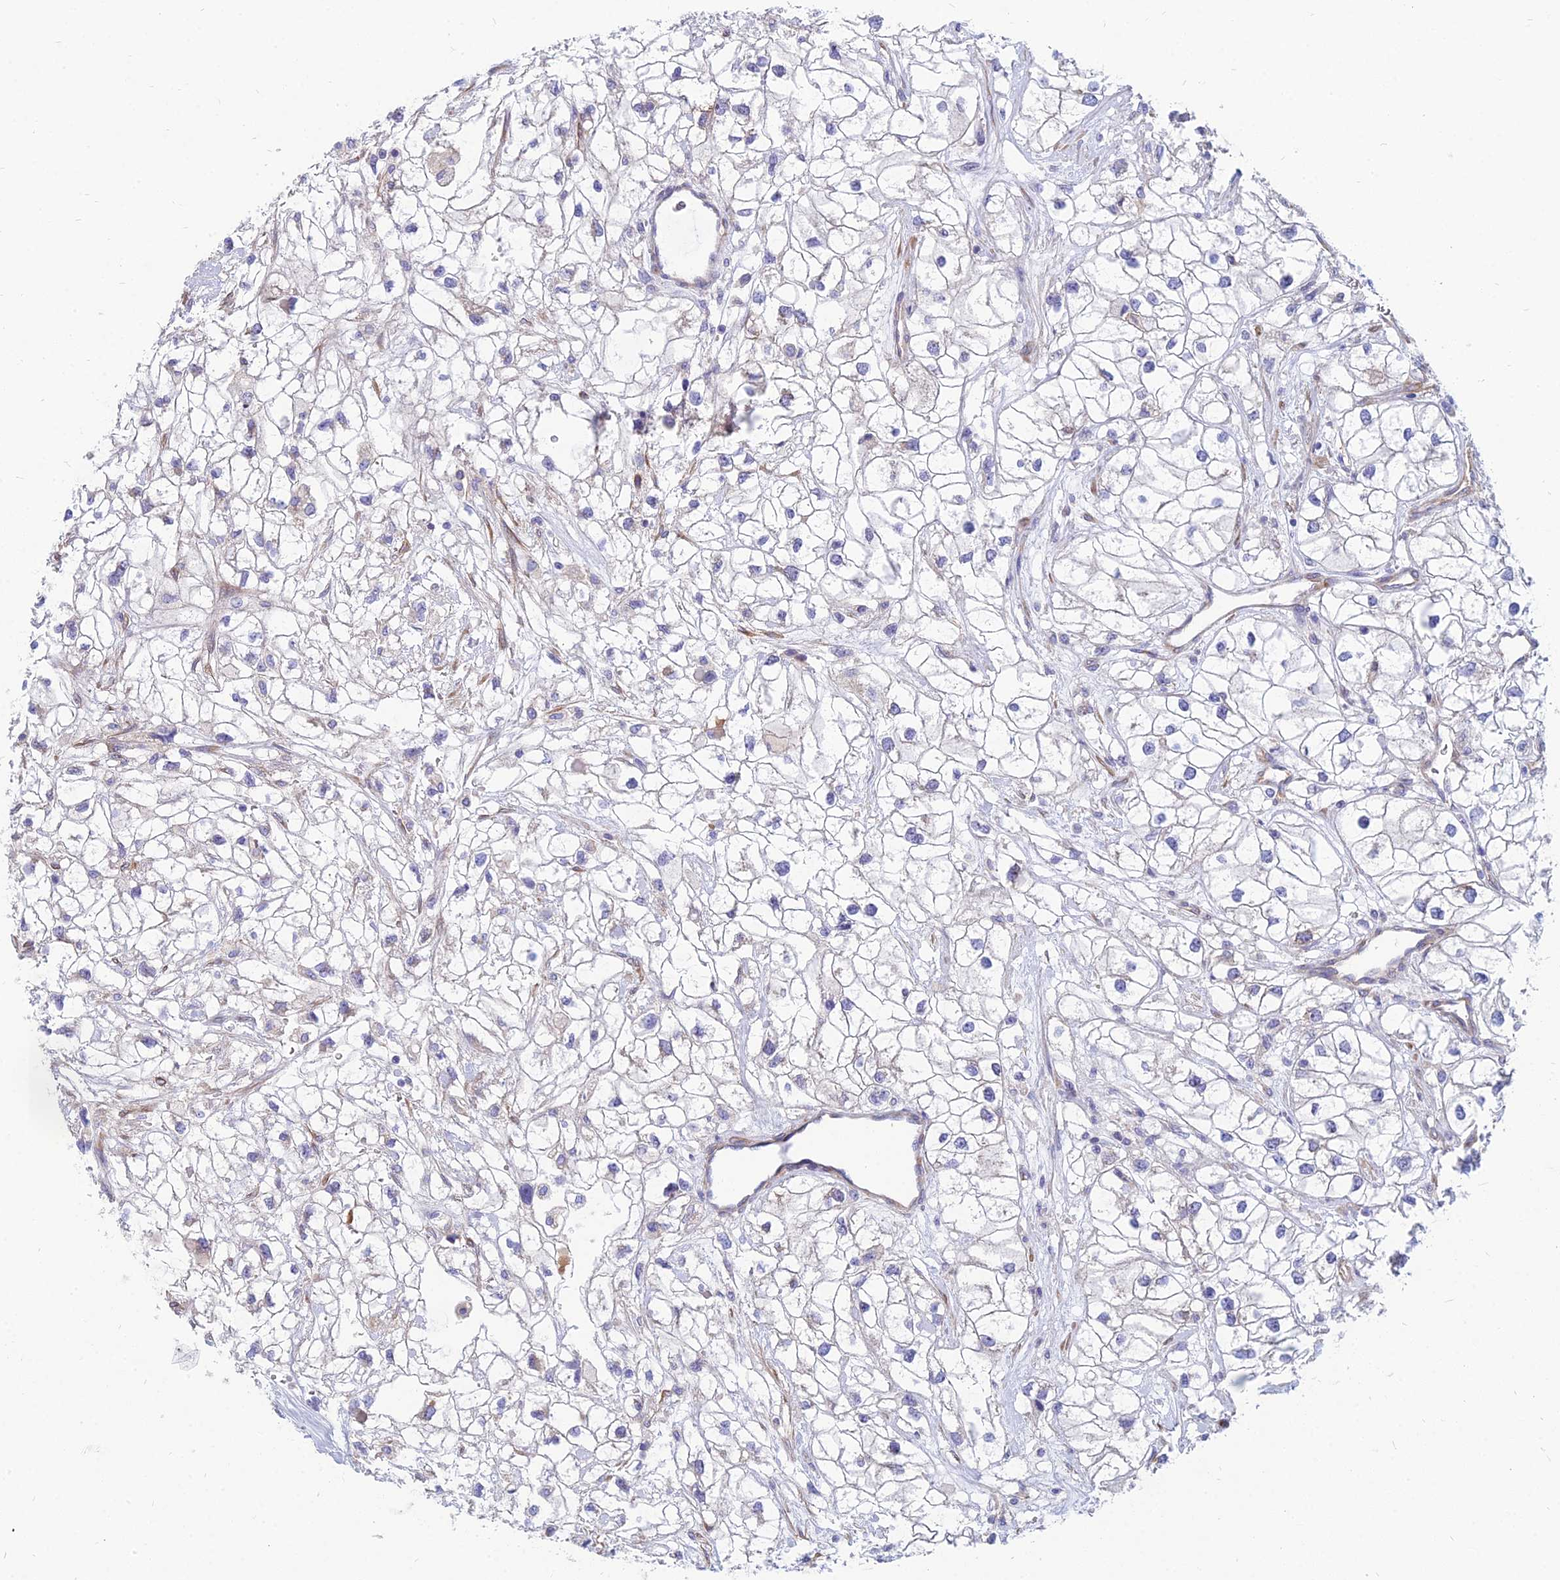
{"staining": {"intensity": "negative", "quantity": "none", "location": "none"}, "tissue": "renal cancer", "cell_type": "Tumor cells", "image_type": "cancer", "snomed": [{"axis": "morphology", "description": "Adenocarcinoma, NOS"}, {"axis": "topography", "description": "Kidney"}], "caption": "Immunohistochemistry (IHC) photomicrograph of human renal cancer stained for a protein (brown), which reveals no positivity in tumor cells.", "gene": "TXLNA", "patient": {"sex": "male", "age": 59}}